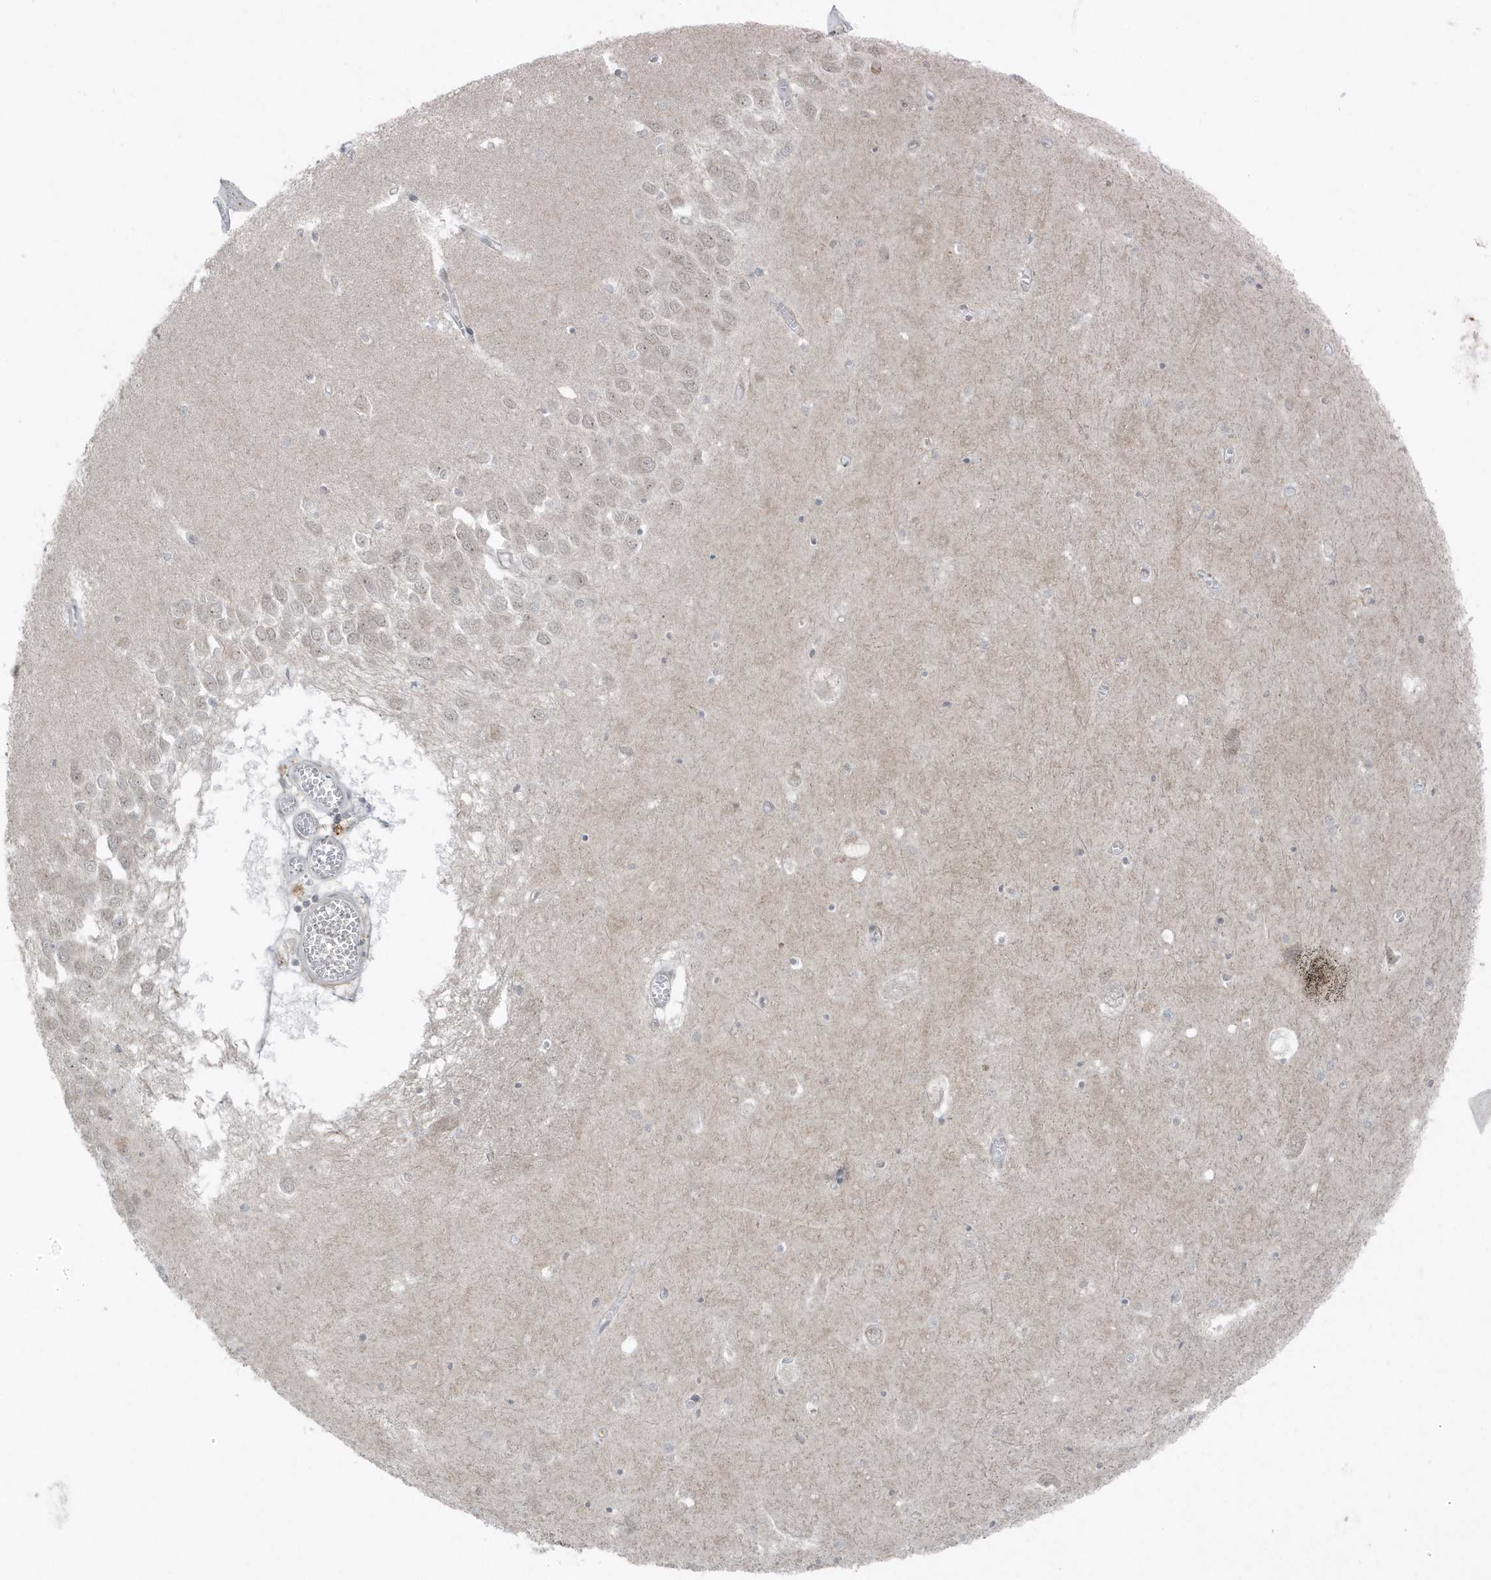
{"staining": {"intensity": "negative", "quantity": "none", "location": "none"}, "tissue": "hippocampus", "cell_type": "Glial cells", "image_type": "normal", "snomed": [{"axis": "morphology", "description": "Normal tissue, NOS"}, {"axis": "topography", "description": "Hippocampus"}], "caption": "Photomicrograph shows no protein positivity in glial cells of unremarkable hippocampus. Nuclei are stained in blue.", "gene": "PARD3B", "patient": {"sex": "male", "age": 70}}